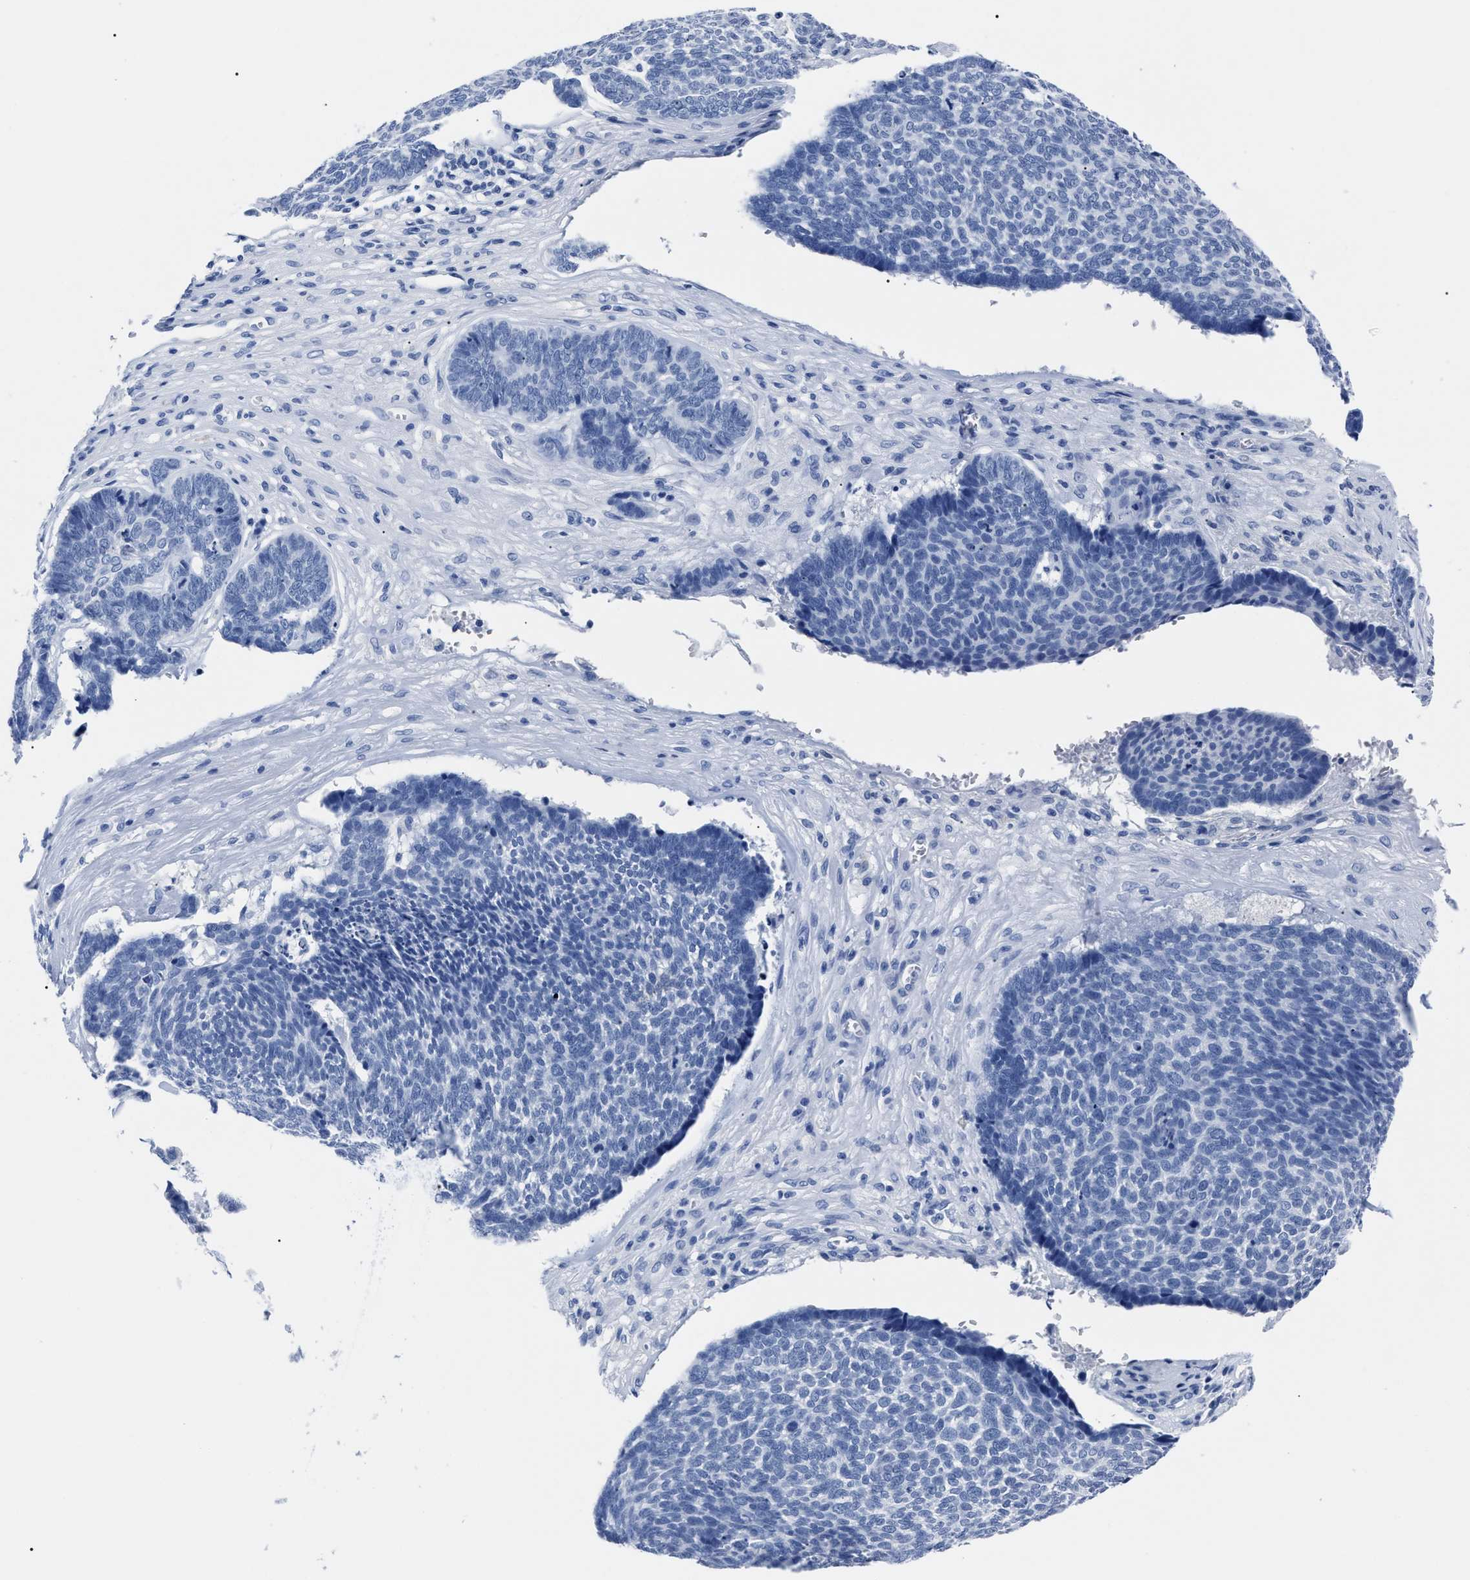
{"staining": {"intensity": "negative", "quantity": "none", "location": "none"}, "tissue": "skin cancer", "cell_type": "Tumor cells", "image_type": "cancer", "snomed": [{"axis": "morphology", "description": "Basal cell carcinoma"}, {"axis": "topography", "description": "Skin"}], "caption": "Micrograph shows no protein staining in tumor cells of skin cancer (basal cell carcinoma) tissue.", "gene": "ALPG", "patient": {"sex": "male", "age": 84}}